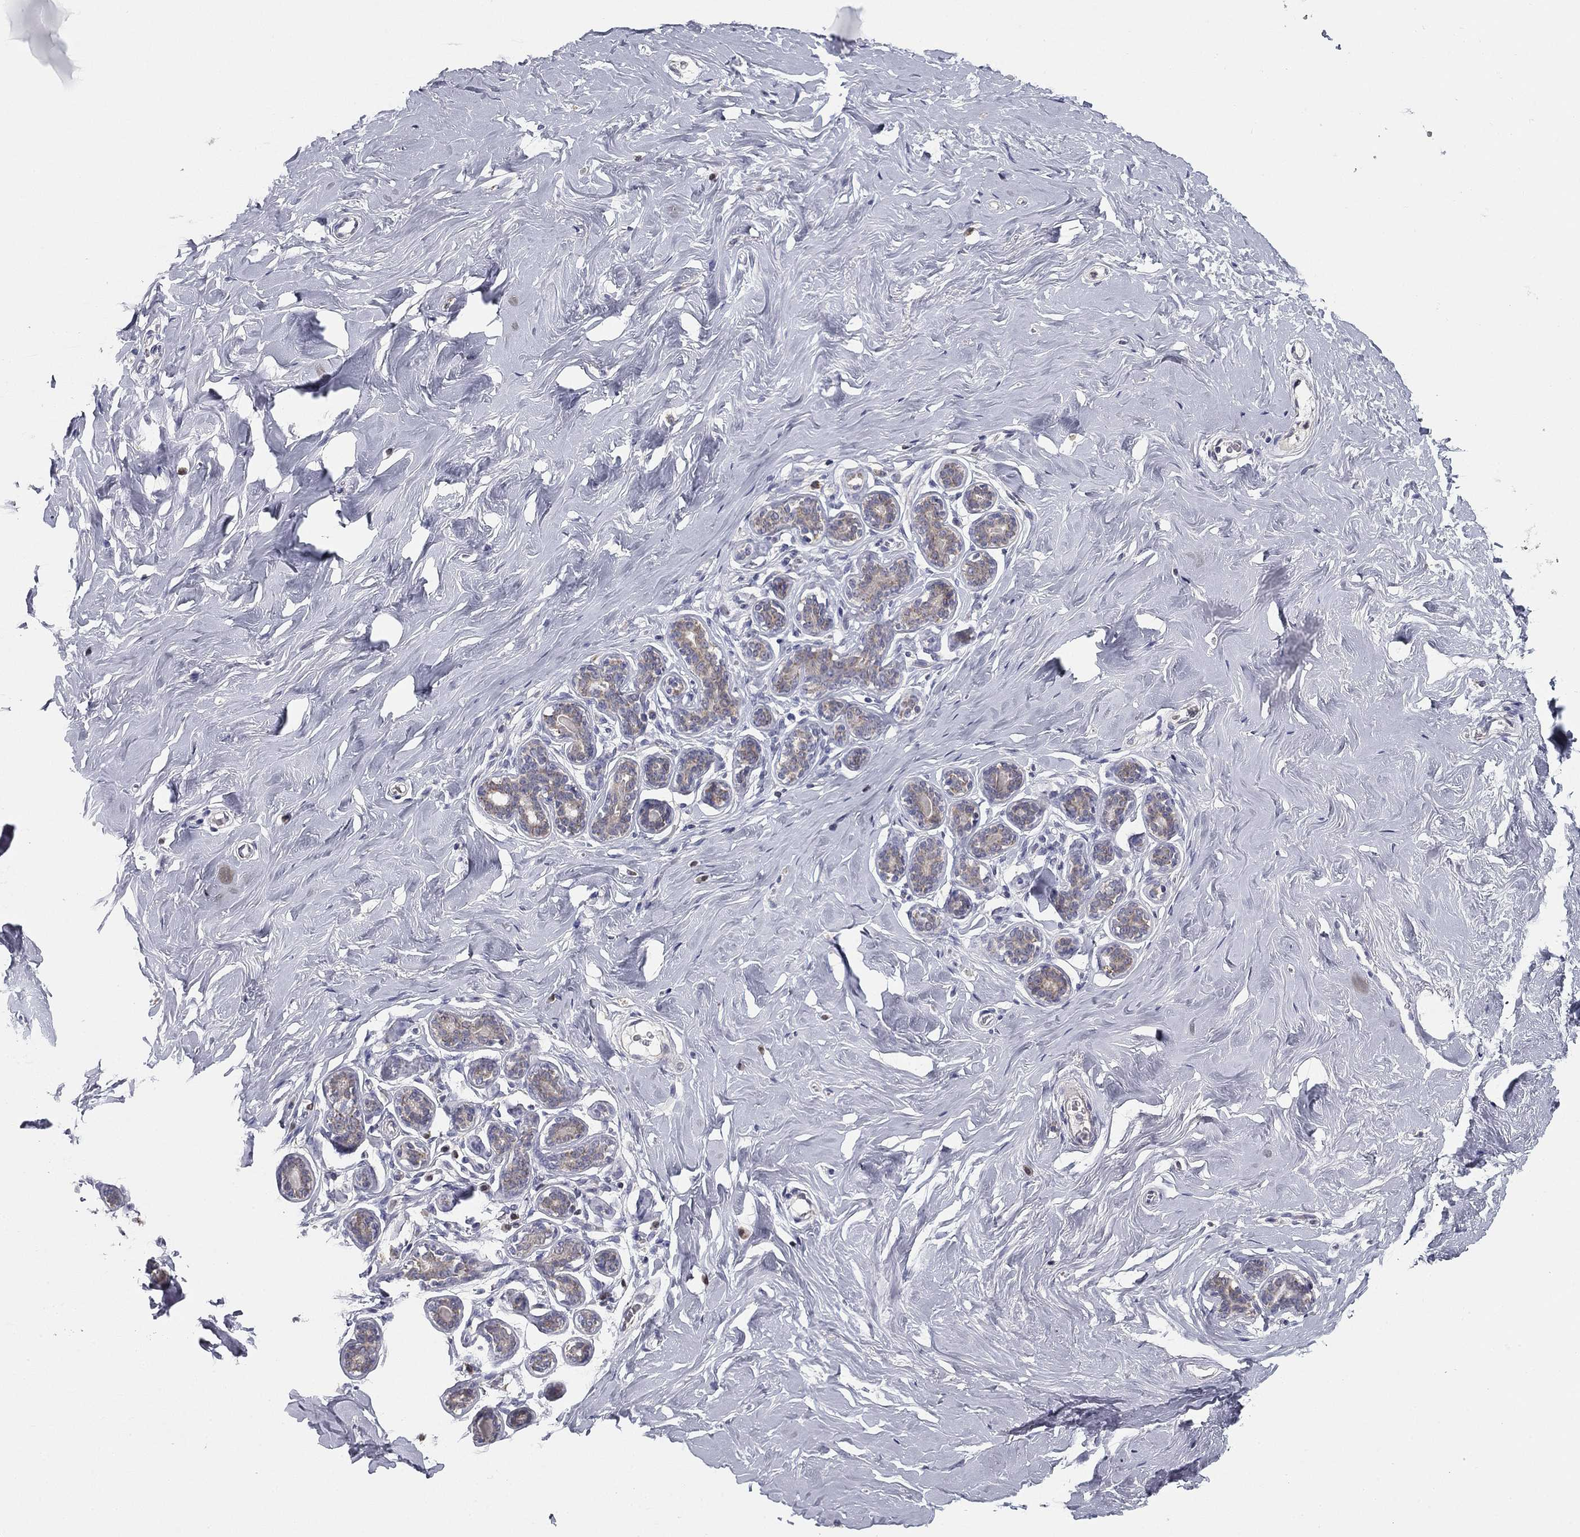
{"staining": {"intensity": "negative", "quantity": "none", "location": "none"}, "tissue": "breast", "cell_type": "Adipocytes", "image_type": "normal", "snomed": [{"axis": "morphology", "description": "Normal tissue, NOS"}, {"axis": "topography", "description": "Skin"}, {"axis": "topography", "description": "Breast"}], "caption": "An immunohistochemistry (IHC) photomicrograph of benign breast is shown. There is no staining in adipocytes of breast.", "gene": "SLC2A9", "patient": {"sex": "female", "age": 43}}